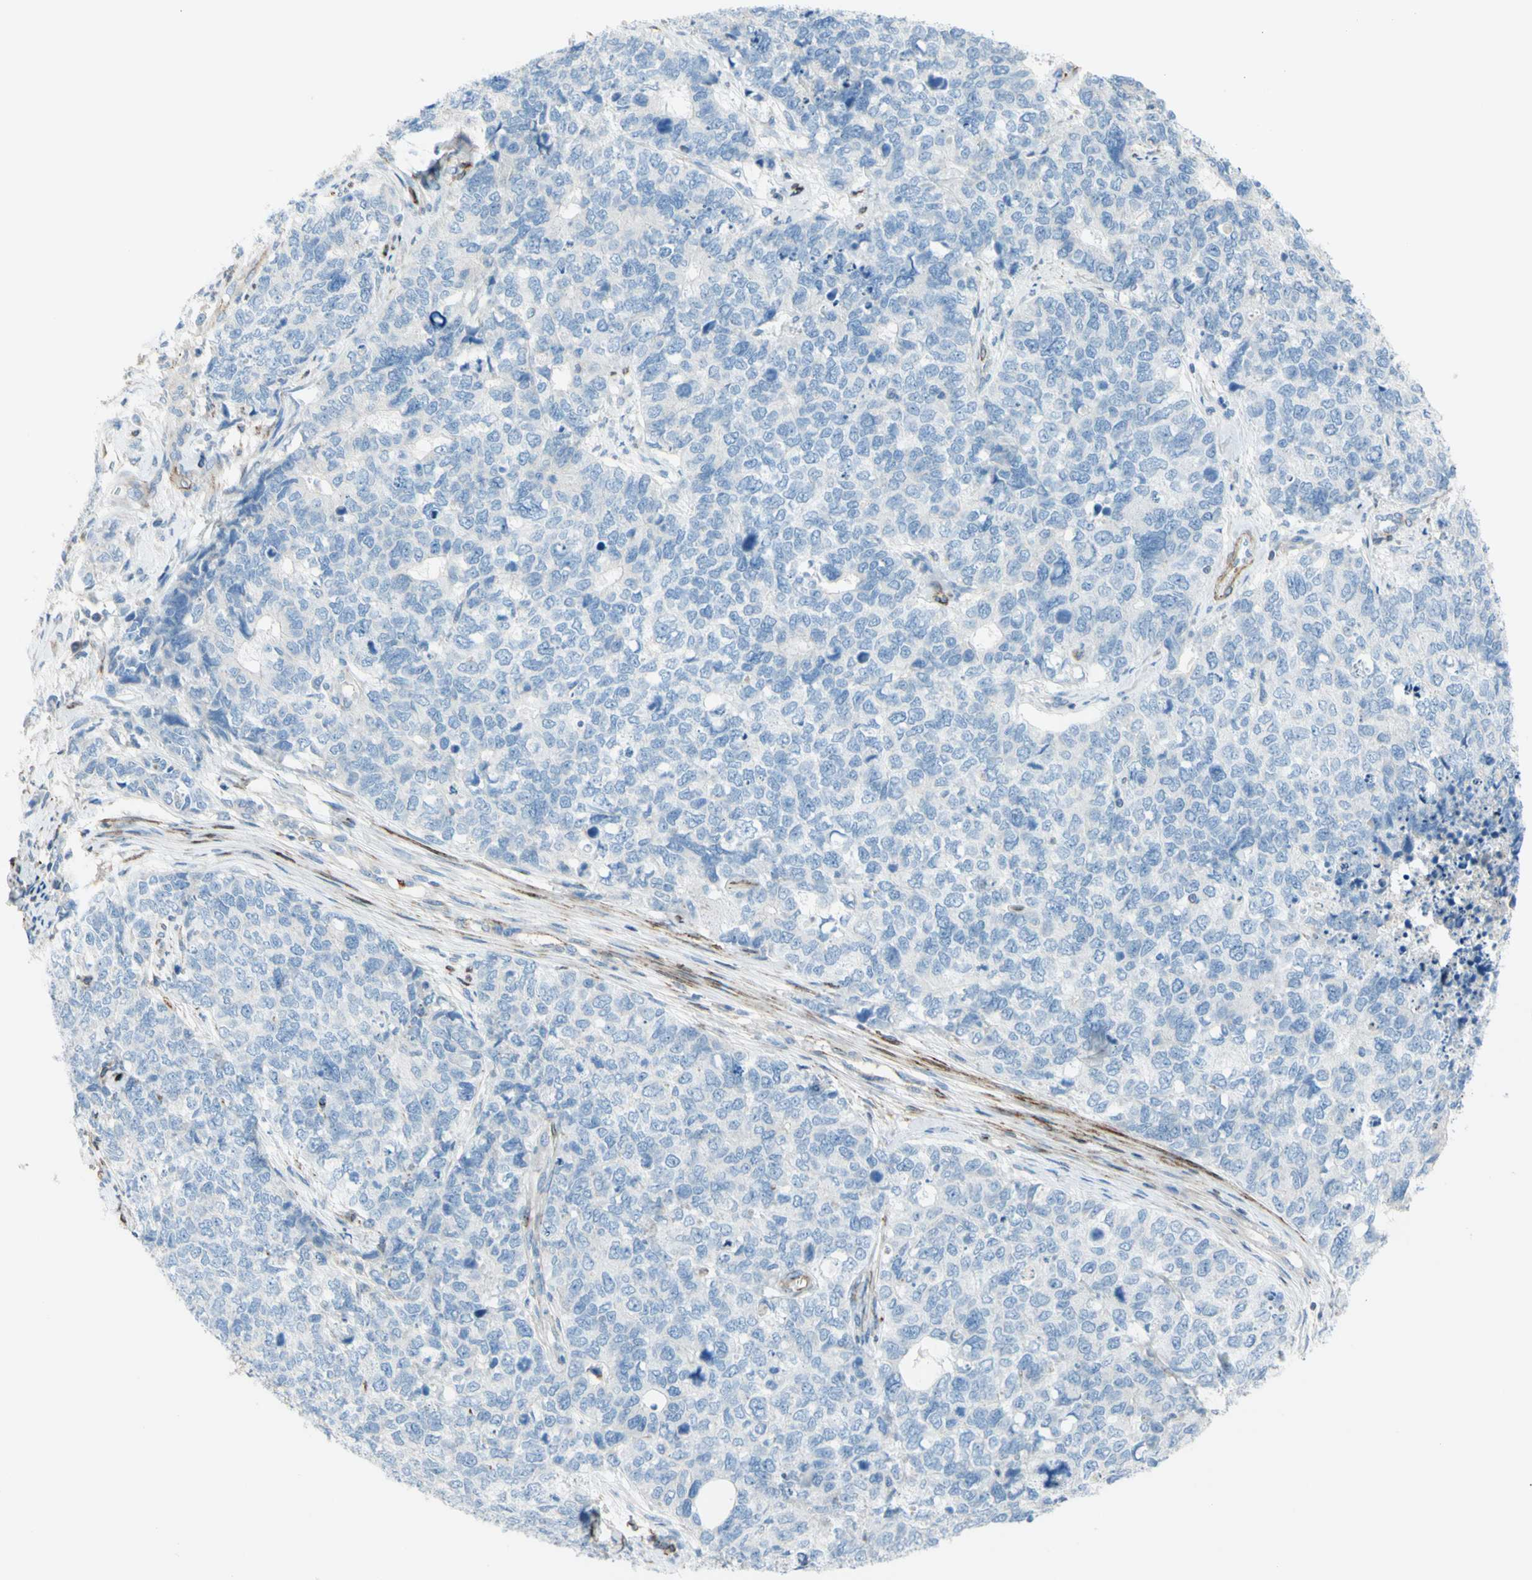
{"staining": {"intensity": "negative", "quantity": "none", "location": "none"}, "tissue": "cervical cancer", "cell_type": "Tumor cells", "image_type": "cancer", "snomed": [{"axis": "morphology", "description": "Squamous cell carcinoma, NOS"}, {"axis": "topography", "description": "Cervix"}], "caption": "Immunohistochemistry (IHC) of human cervical cancer shows no staining in tumor cells. (DAB immunohistochemistry visualized using brightfield microscopy, high magnification).", "gene": "PRRG2", "patient": {"sex": "female", "age": 63}}